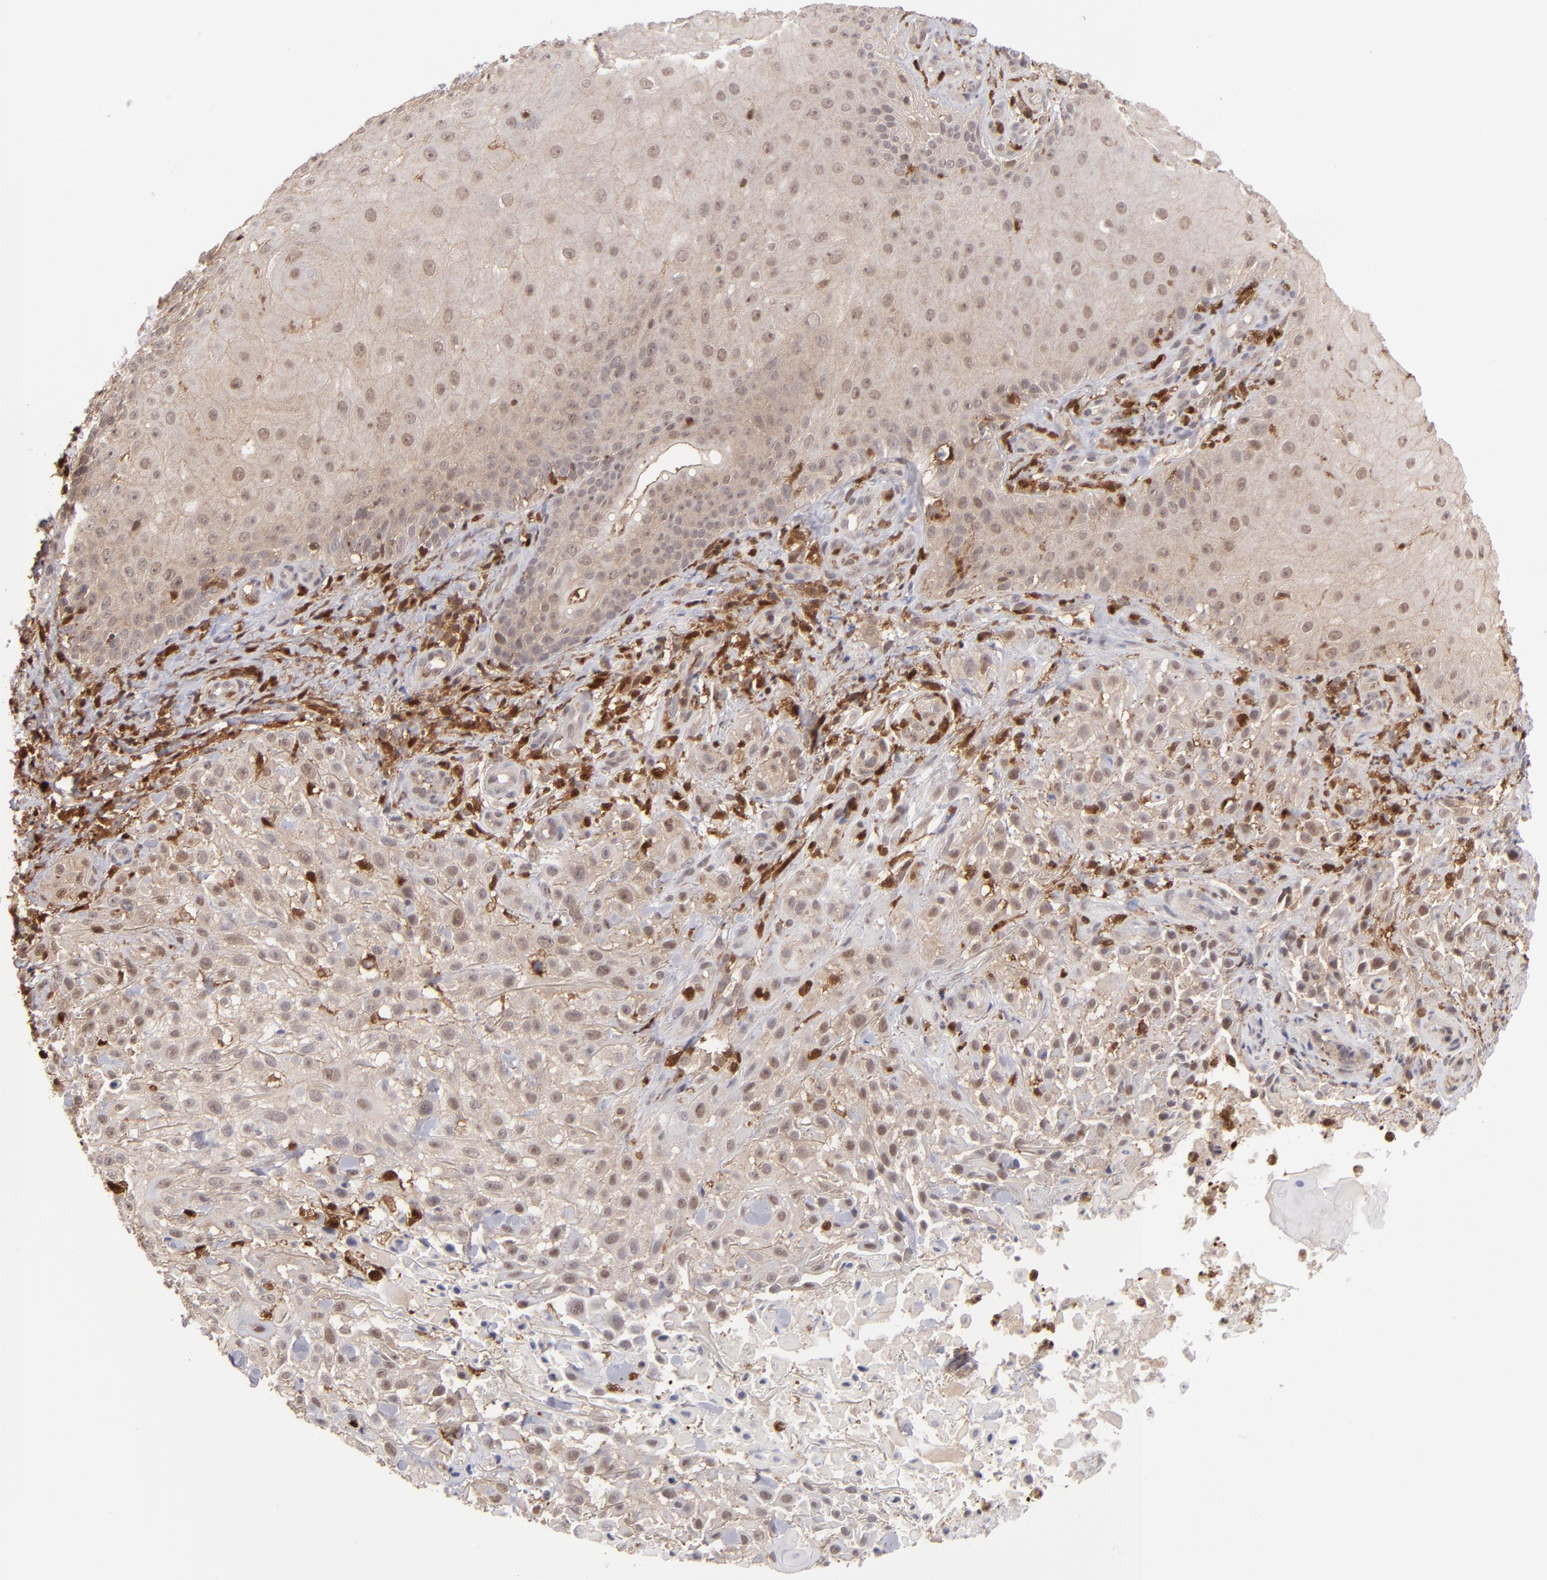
{"staining": {"intensity": "weak", "quantity": ">75%", "location": "cytoplasmic/membranous,nuclear"}, "tissue": "skin cancer", "cell_type": "Tumor cells", "image_type": "cancer", "snomed": [{"axis": "morphology", "description": "Squamous cell carcinoma, NOS"}, {"axis": "topography", "description": "Skin"}], "caption": "Squamous cell carcinoma (skin) tissue displays weak cytoplasmic/membranous and nuclear positivity in about >75% of tumor cells, visualized by immunohistochemistry.", "gene": "GRB2", "patient": {"sex": "female", "age": 42}}